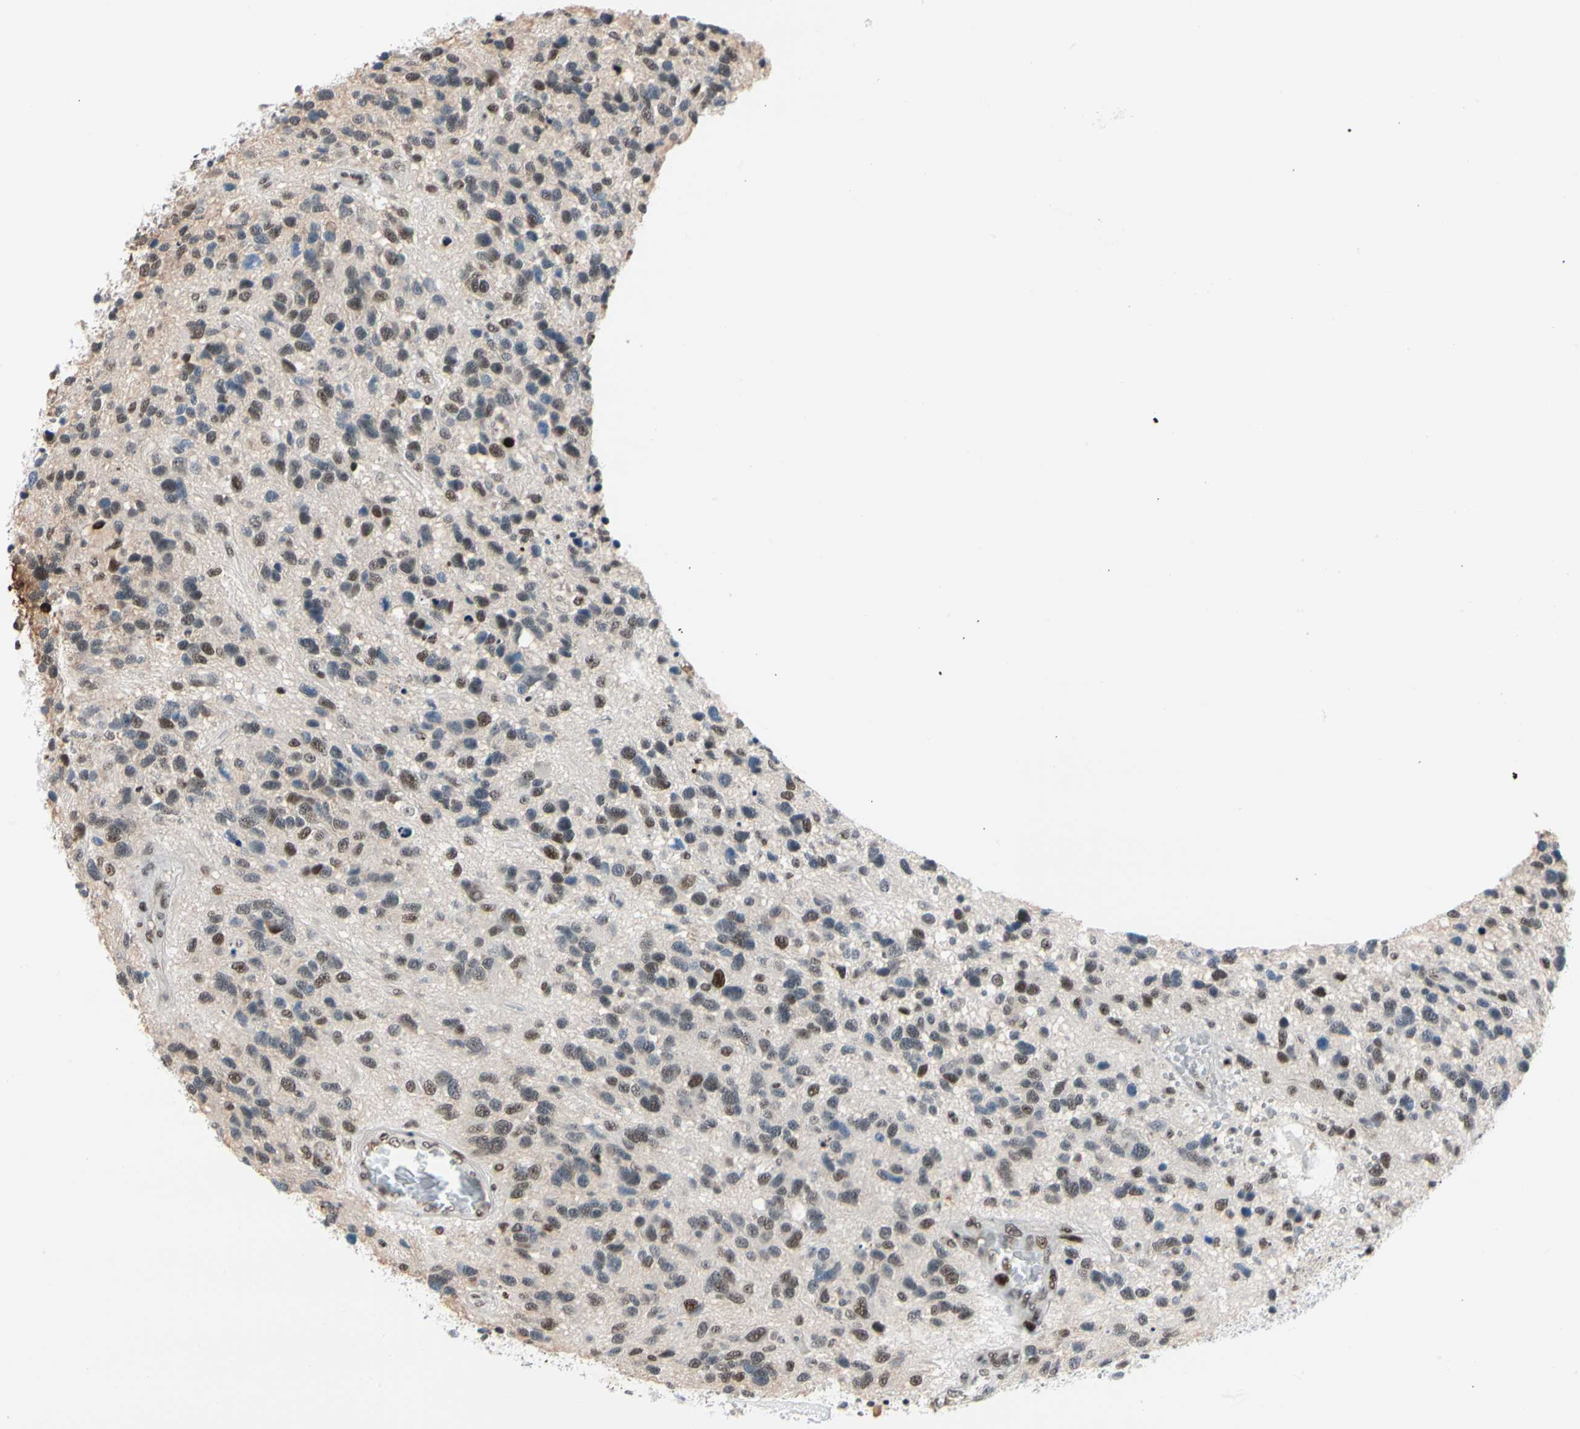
{"staining": {"intensity": "moderate", "quantity": ">75%", "location": "nuclear"}, "tissue": "glioma", "cell_type": "Tumor cells", "image_type": "cancer", "snomed": [{"axis": "morphology", "description": "Glioma, malignant, High grade"}, {"axis": "topography", "description": "Brain"}], "caption": "Approximately >75% of tumor cells in malignant high-grade glioma reveal moderate nuclear protein positivity as visualized by brown immunohistochemical staining.", "gene": "FOXO3", "patient": {"sex": "female", "age": 58}}